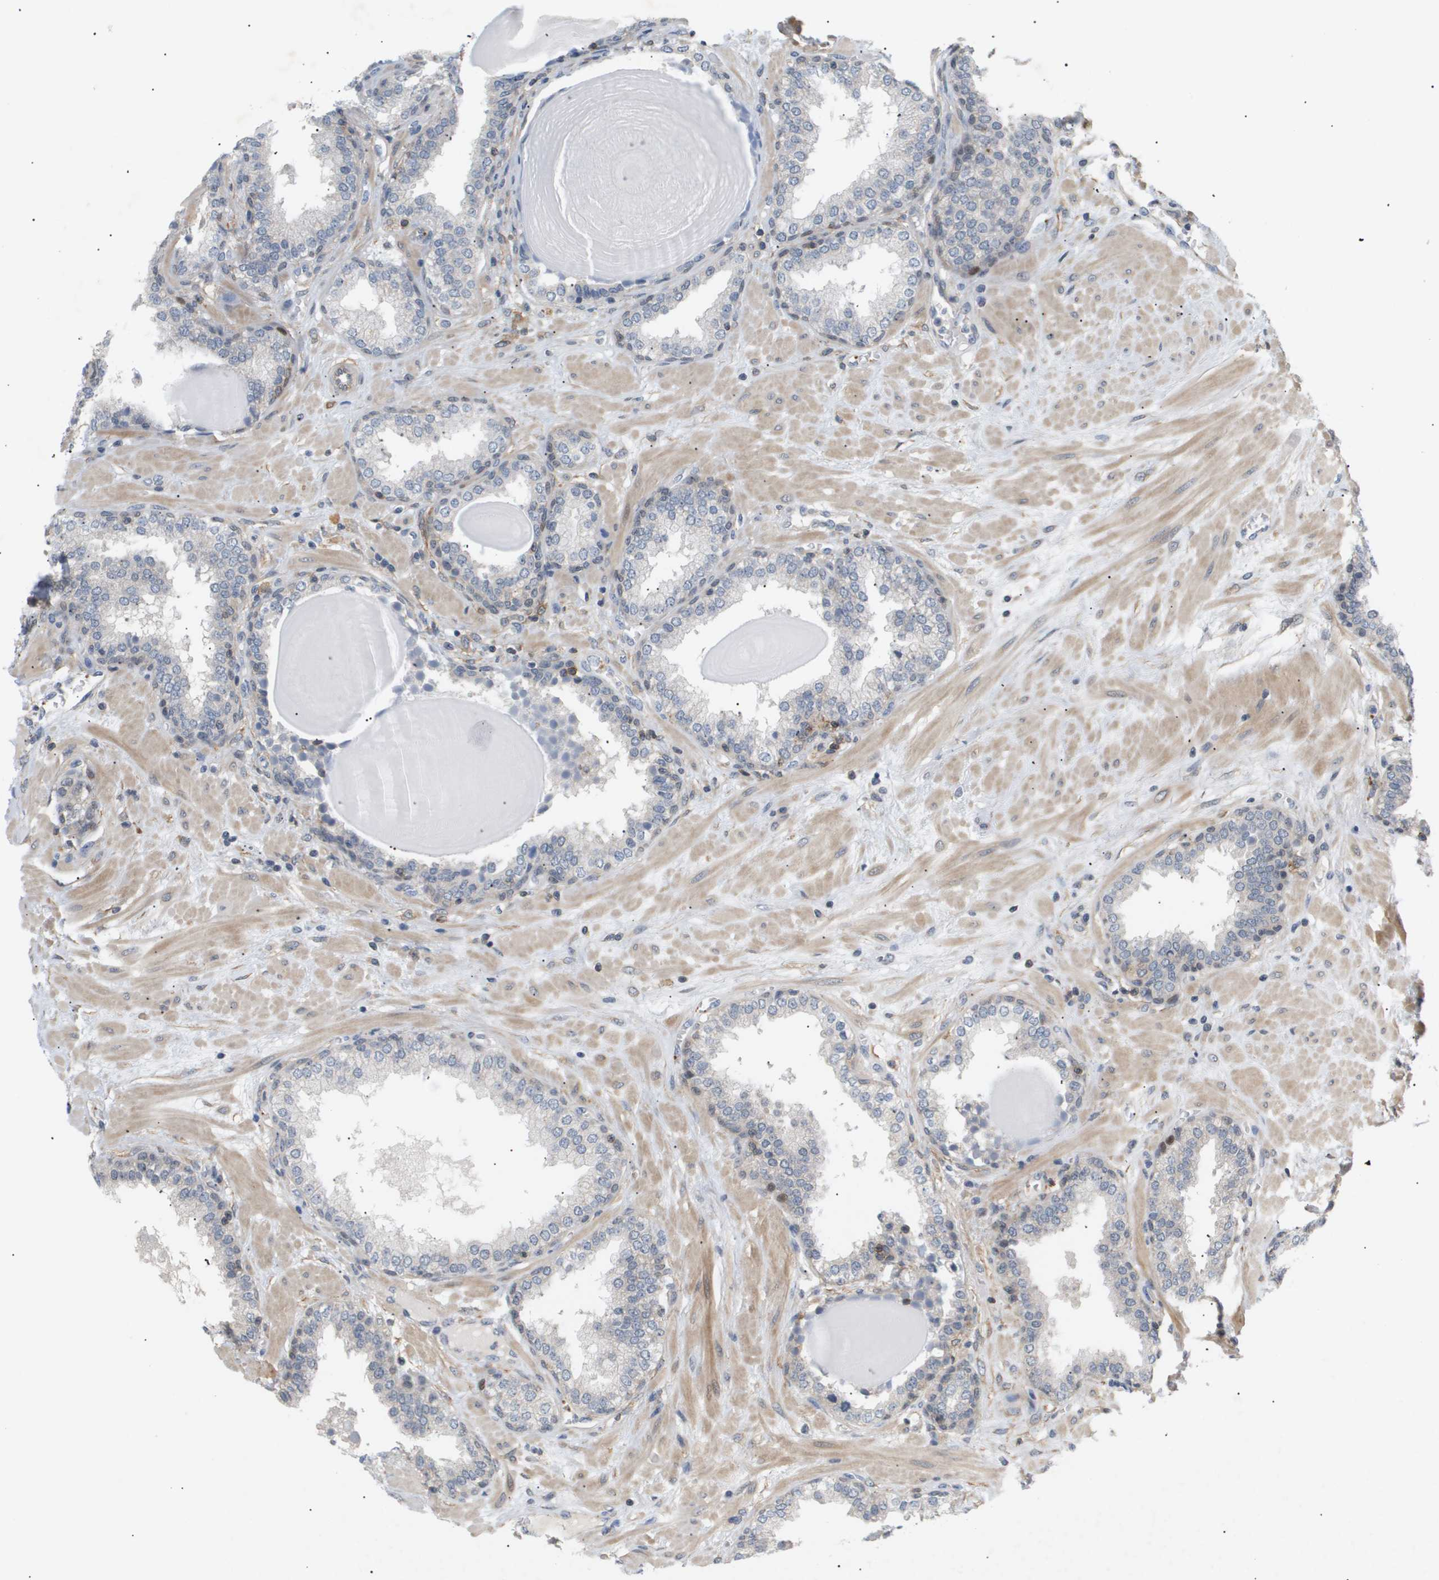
{"staining": {"intensity": "negative", "quantity": "none", "location": "none"}, "tissue": "prostate", "cell_type": "Glandular cells", "image_type": "normal", "snomed": [{"axis": "morphology", "description": "Normal tissue, NOS"}, {"axis": "topography", "description": "Prostate"}], "caption": "A high-resolution photomicrograph shows immunohistochemistry staining of unremarkable prostate, which shows no significant positivity in glandular cells. (Brightfield microscopy of DAB (3,3'-diaminobenzidine) immunohistochemistry at high magnification).", "gene": "CORO2B", "patient": {"sex": "male", "age": 51}}